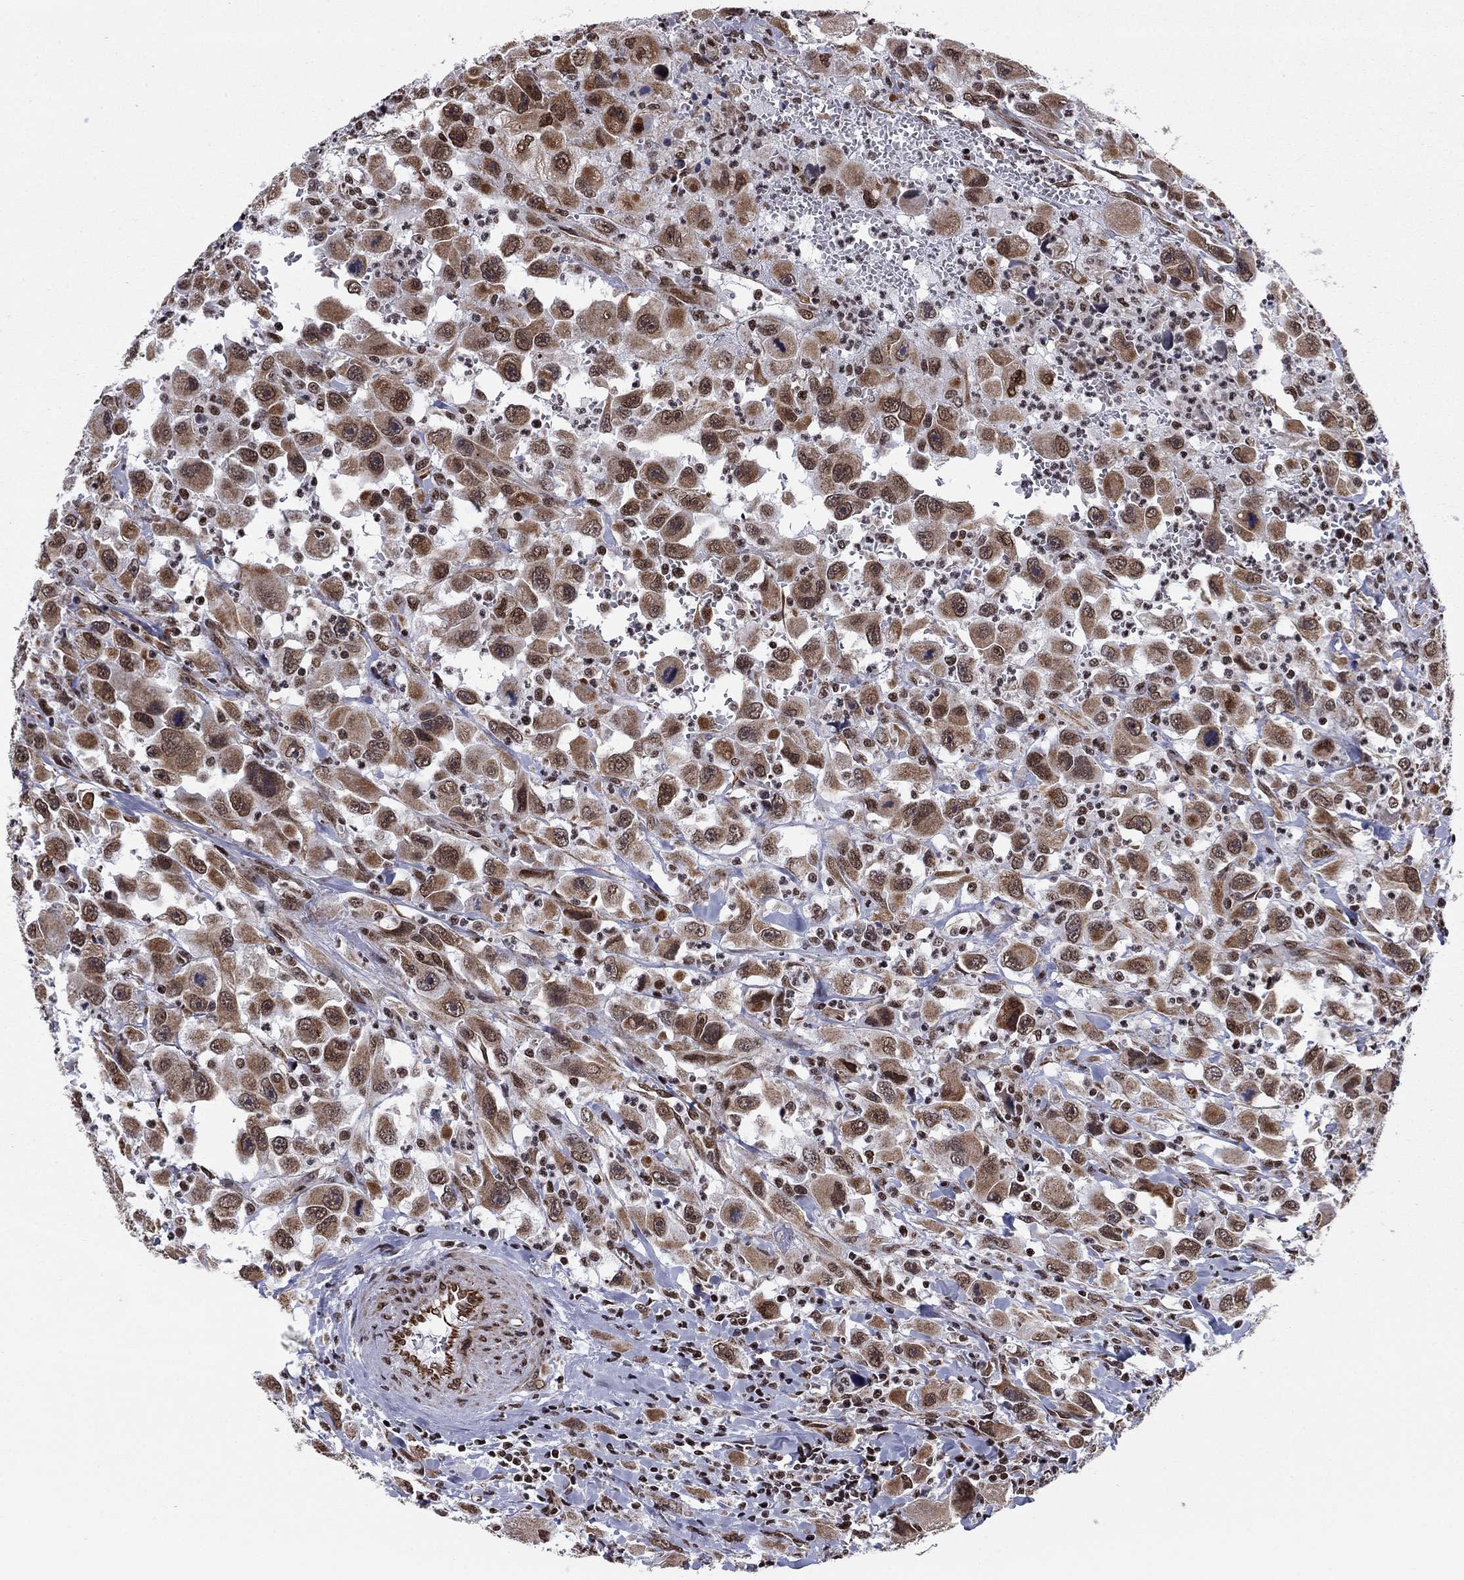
{"staining": {"intensity": "moderate", "quantity": ">75%", "location": "cytoplasmic/membranous,nuclear"}, "tissue": "head and neck cancer", "cell_type": "Tumor cells", "image_type": "cancer", "snomed": [{"axis": "morphology", "description": "Squamous cell carcinoma, NOS"}, {"axis": "morphology", "description": "Squamous cell carcinoma, metastatic, NOS"}, {"axis": "topography", "description": "Oral tissue"}, {"axis": "topography", "description": "Head-Neck"}], "caption": "Human head and neck cancer (squamous cell carcinoma) stained with a protein marker exhibits moderate staining in tumor cells.", "gene": "N4BP2", "patient": {"sex": "female", "age": 85}}